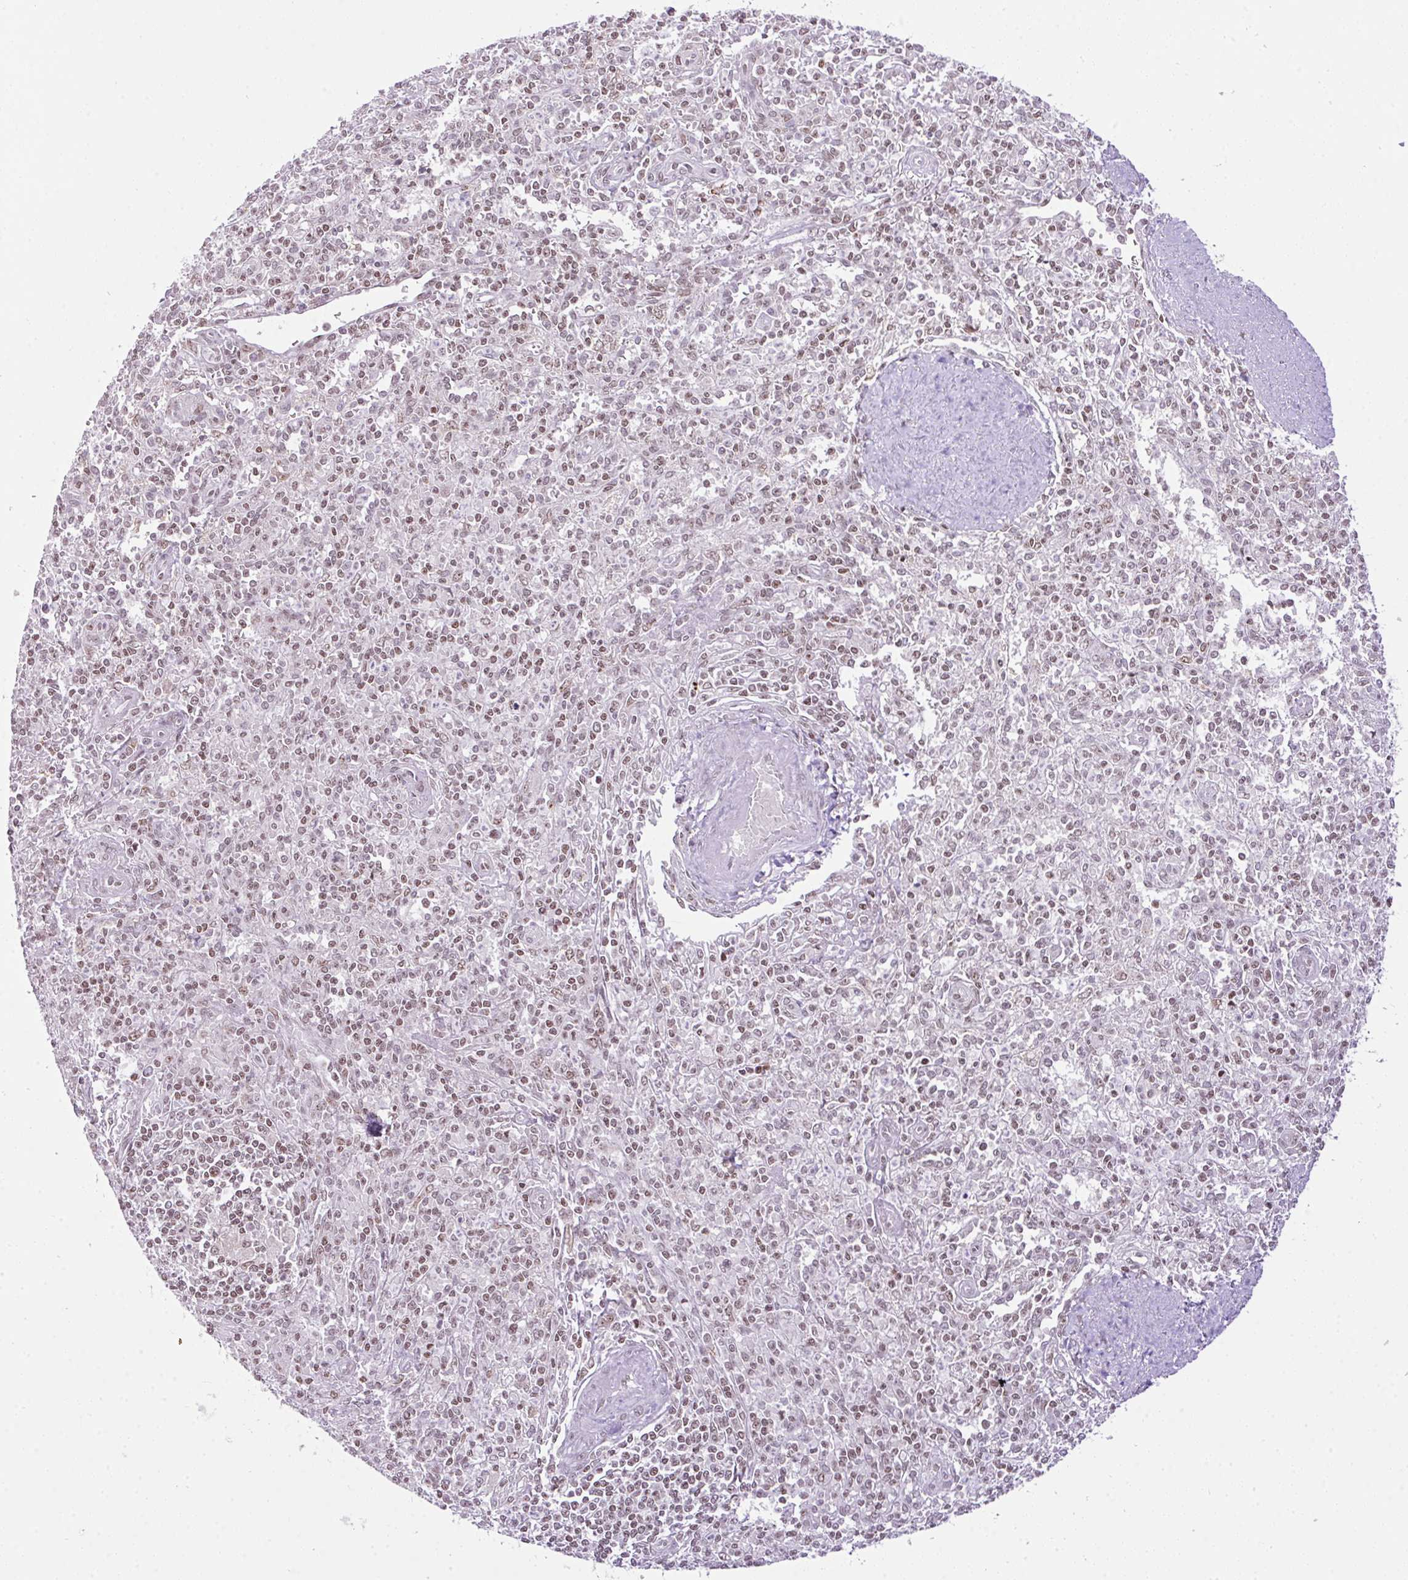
{"staining": {"intensity": "weak", "quantity": "<25%", "location": "nuclear"}, "tissue": "spleen", "cell_type": "Cells in red pulp", "image_type": "normal", "snomed": [{"axis": "morphology", "description": "Normal tissue, NOS"}, {"axis": "topography", "description": "Spleen"}], "caption": "IHC image of benign spleen: human spleen stained with DAB reveals no significant protein expression in cells in red pulp.", "gene": "CCDC137", "patient": {"sex": "female", "age": 70}}